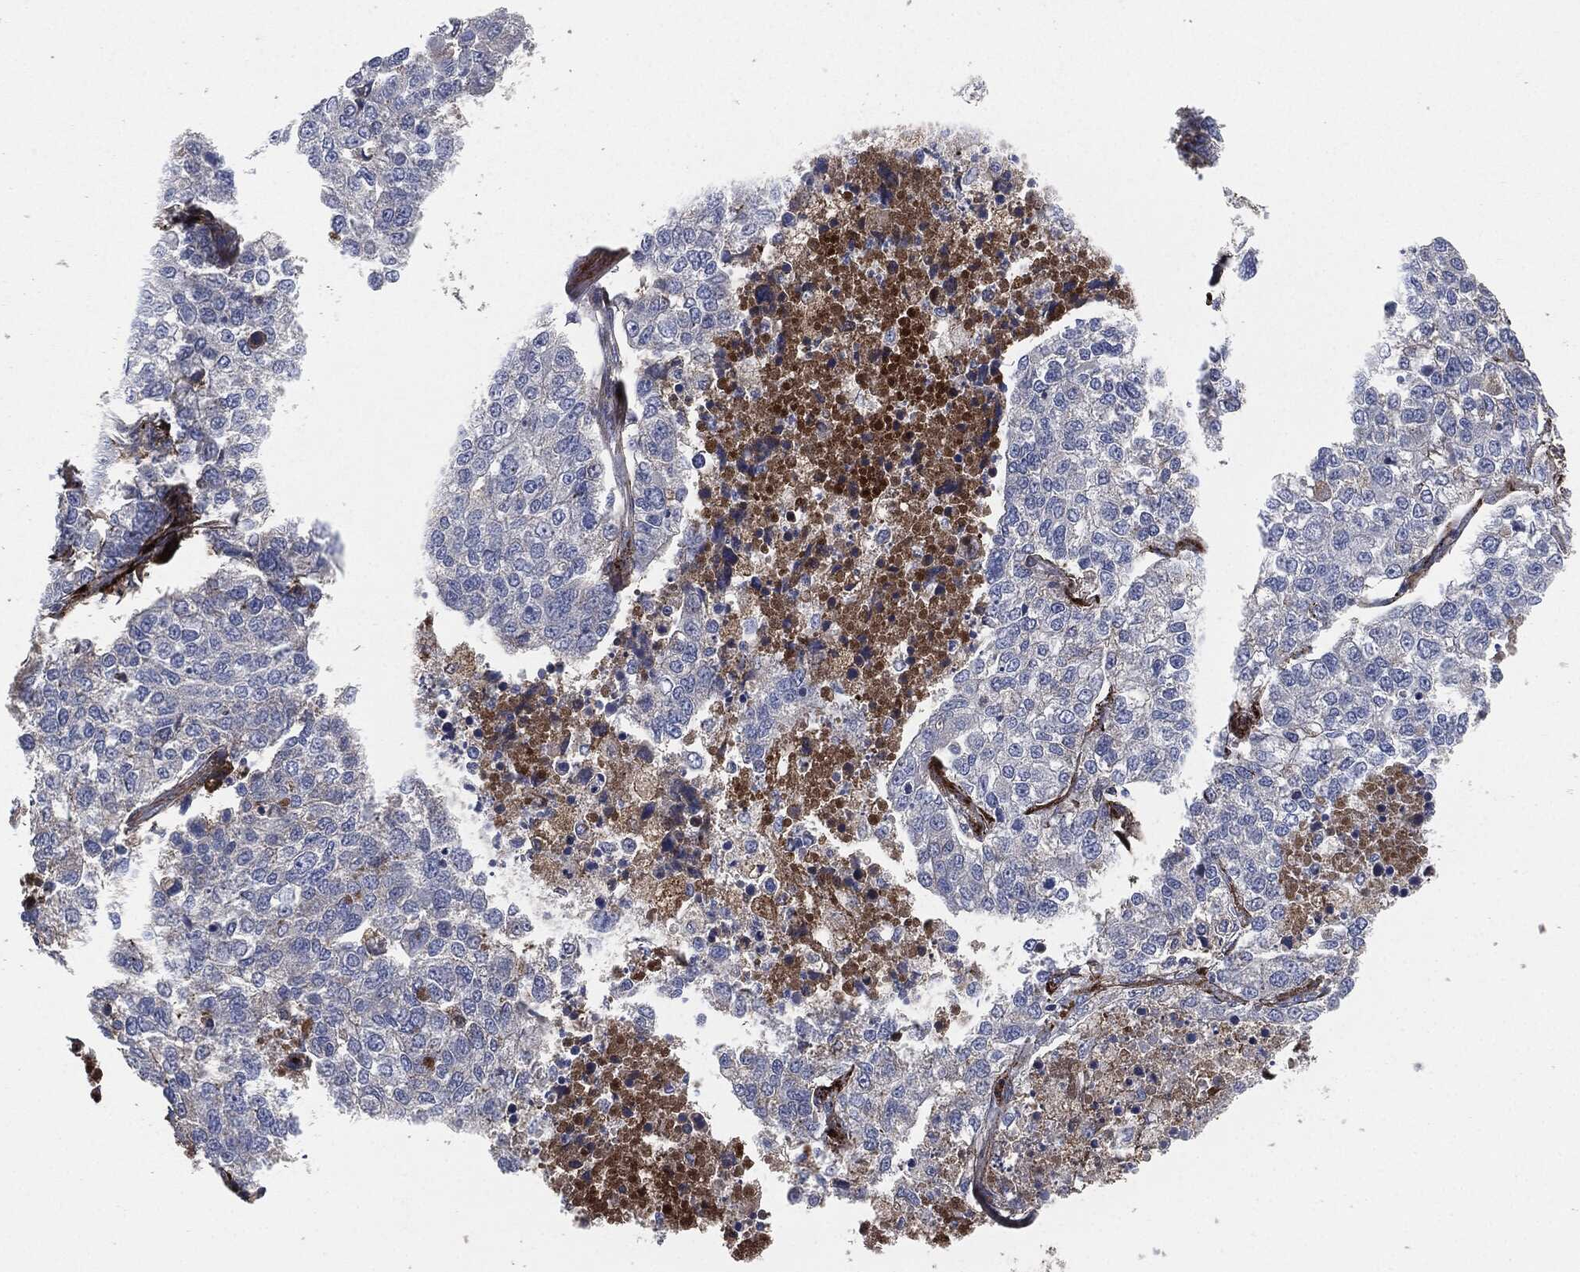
{"staining": {"intensity": "negative", "quantity": "none", "location": "none"}, "tissue": "lung cancer", "cell_type": "Tumor cells", "image_type": "cancer", "snomed": [{"axis": "morphology", "description": "Adenocarcinoma, NOS"}, {"axis": "topography", "description": "Lung"}], "caption": "Tumor cells show no significant expression in lung cancer (adenocarcinoma). (DAB (3,3'-diaminobenzidine) immunohistochemistry with hematoxylin counter stain).", "gene": "APOB", "patient": {"sex": "male", "age": 49}}